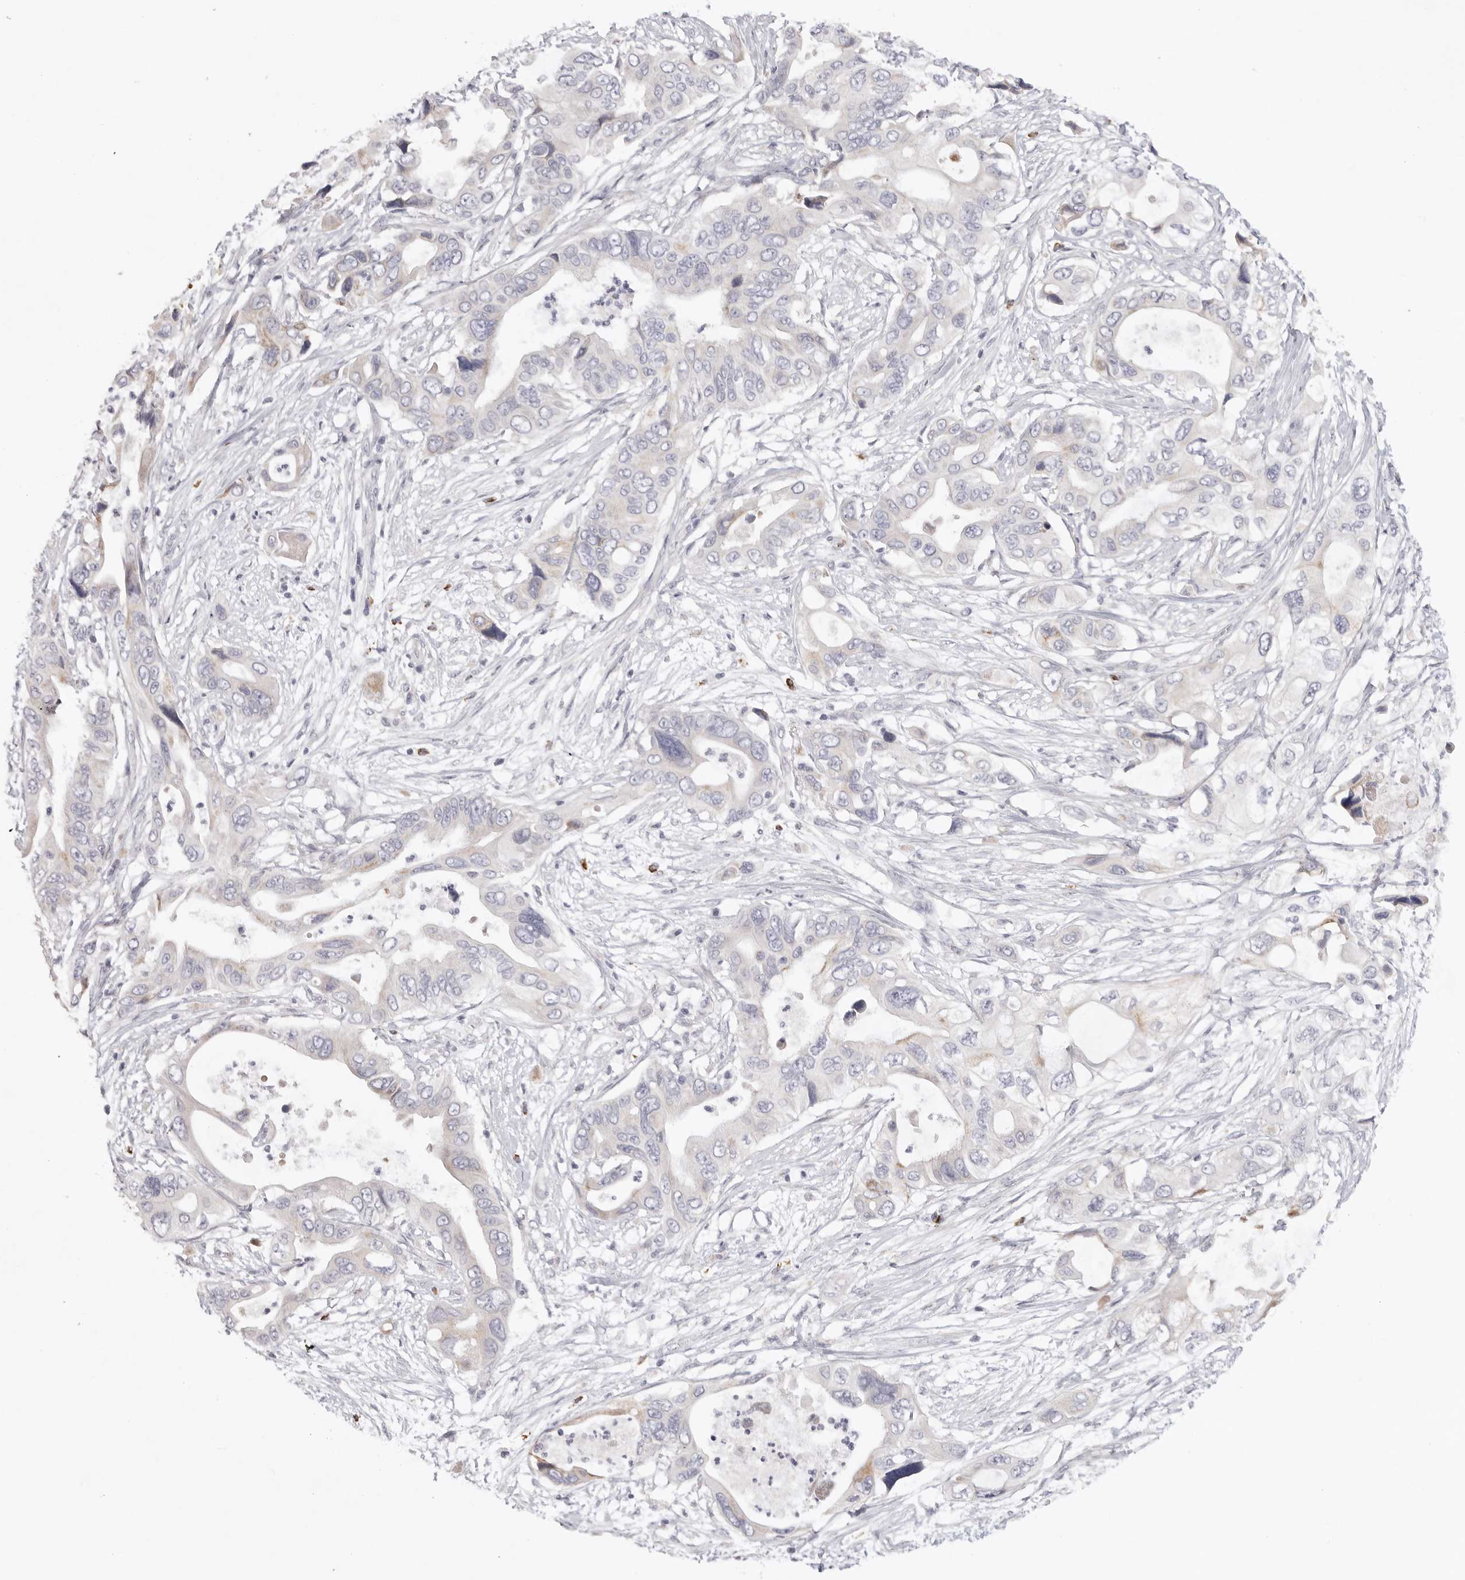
{"staining": {"intensity": "negative", "quantity": "none", "location": "none"}, "tissue": "pancreatic cancer", "cell_type": "Tumor cells", "image_type": "cancer", "snomed": [{"axis": "morphology", "description": "Adenocarcinoma, NOS"}, {"axis": "topography", "description": "Pancreas"}], "caption": "Immunohistochemistry (IHC) image of neoplastic tissue: pancreatic cancer (adenocarcinoma) stained with DAB (3,3'-diaminobenzidine) demonstrates no significant protein expression in tumor cells. (Brightfield microscopy of DAB immunohistochemistry (IHC) at high magnification).", "gene": "ELP3", "patient": {"sex": "male", "age": 66}}